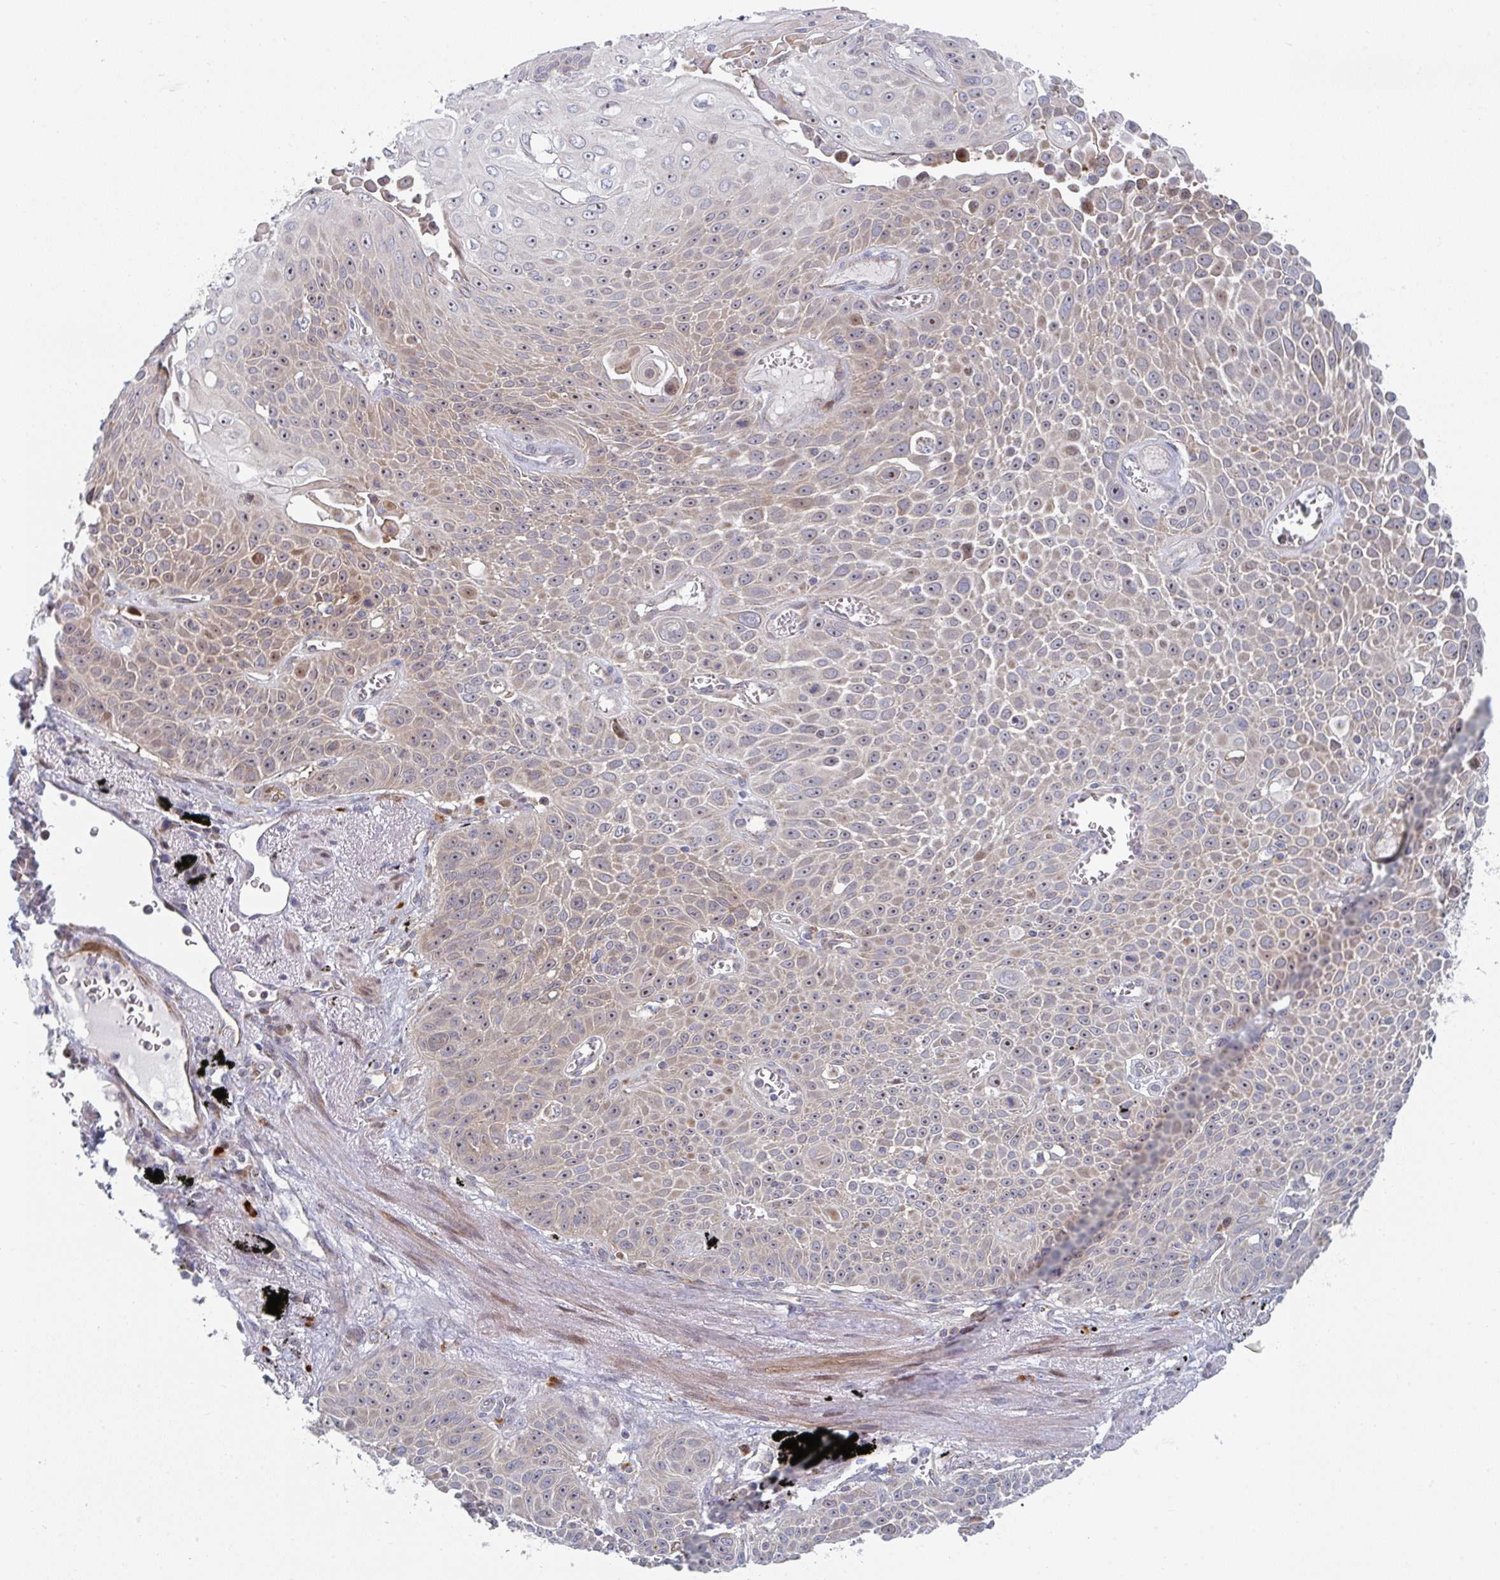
{"staining": {"intensity": "moderate", "quantity": "25%-75%", "location": "cytoplasmic/membranous,nuclear"}, "tissue": "lung cancer", "cell_type": "Tumor cells", "image_type": "cancer", "snomed": [{"axis": "morphology", "description": "Squamous cell carcinoma, NOS"}, {"axis": "morphology", "description": "Squamous cell carcinoma, metastatic, NOS"}, {"axis": "topography", "description": "Lymph node"}, {"axis": "topography", "description": "Lung"}], "caption": "Lung metastatic squamous cell carcinoma tissue demonstrates moderate cytoplasmic/membranous and nuclear expression in approximately 25%-75% of tumor cells, visualized by immunohistochemistry.", "gene": "ZNF644", "patient": {"sex": "female", "age": 62}}